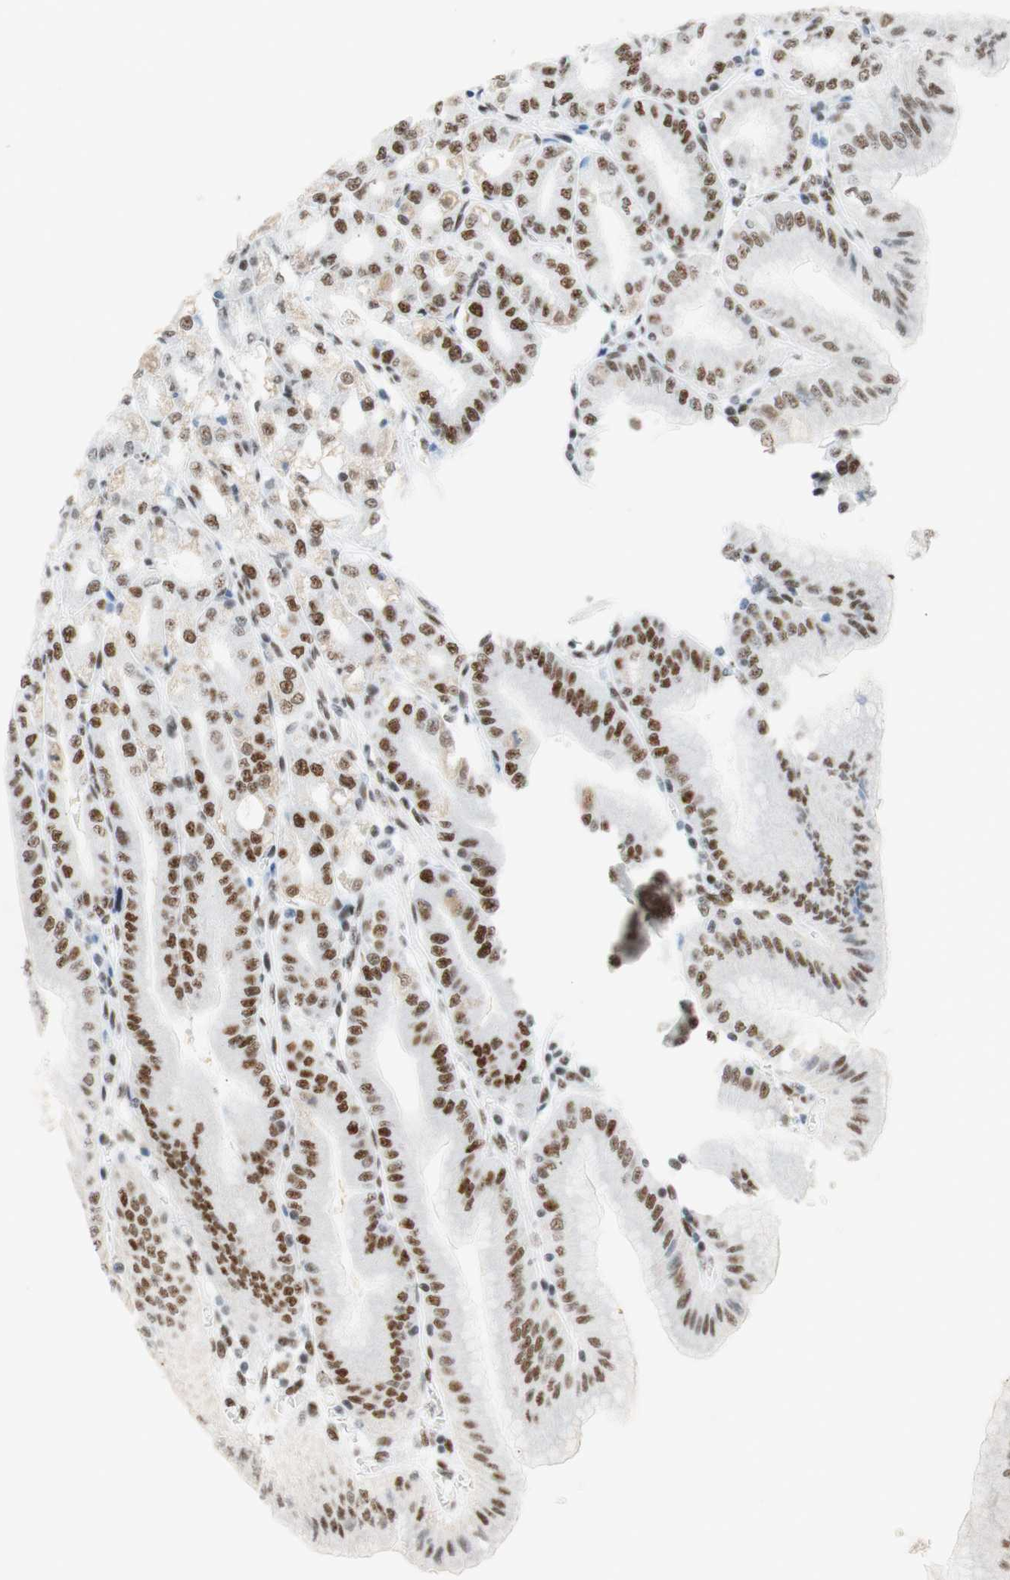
{"staining": {"intensity": "strong", "quantity": "25%-75%", "location": "nuclear"}, "tissue": "stomach", "cell_type": "Glandular cells", "image_type": "normal", "snomed": [{"axis": "morphology", "description": "Normal tissue, NOS"}, {"axis": "topography", "description": "Stomach, lower"}], "caption": "Brown immunohistochemical staining in benign human stomach shows strong nuclear expression in approximately 25%-75% of glandular cells.", "gene": "RNF20", "patient": {"sex": "male", "age": 71}}